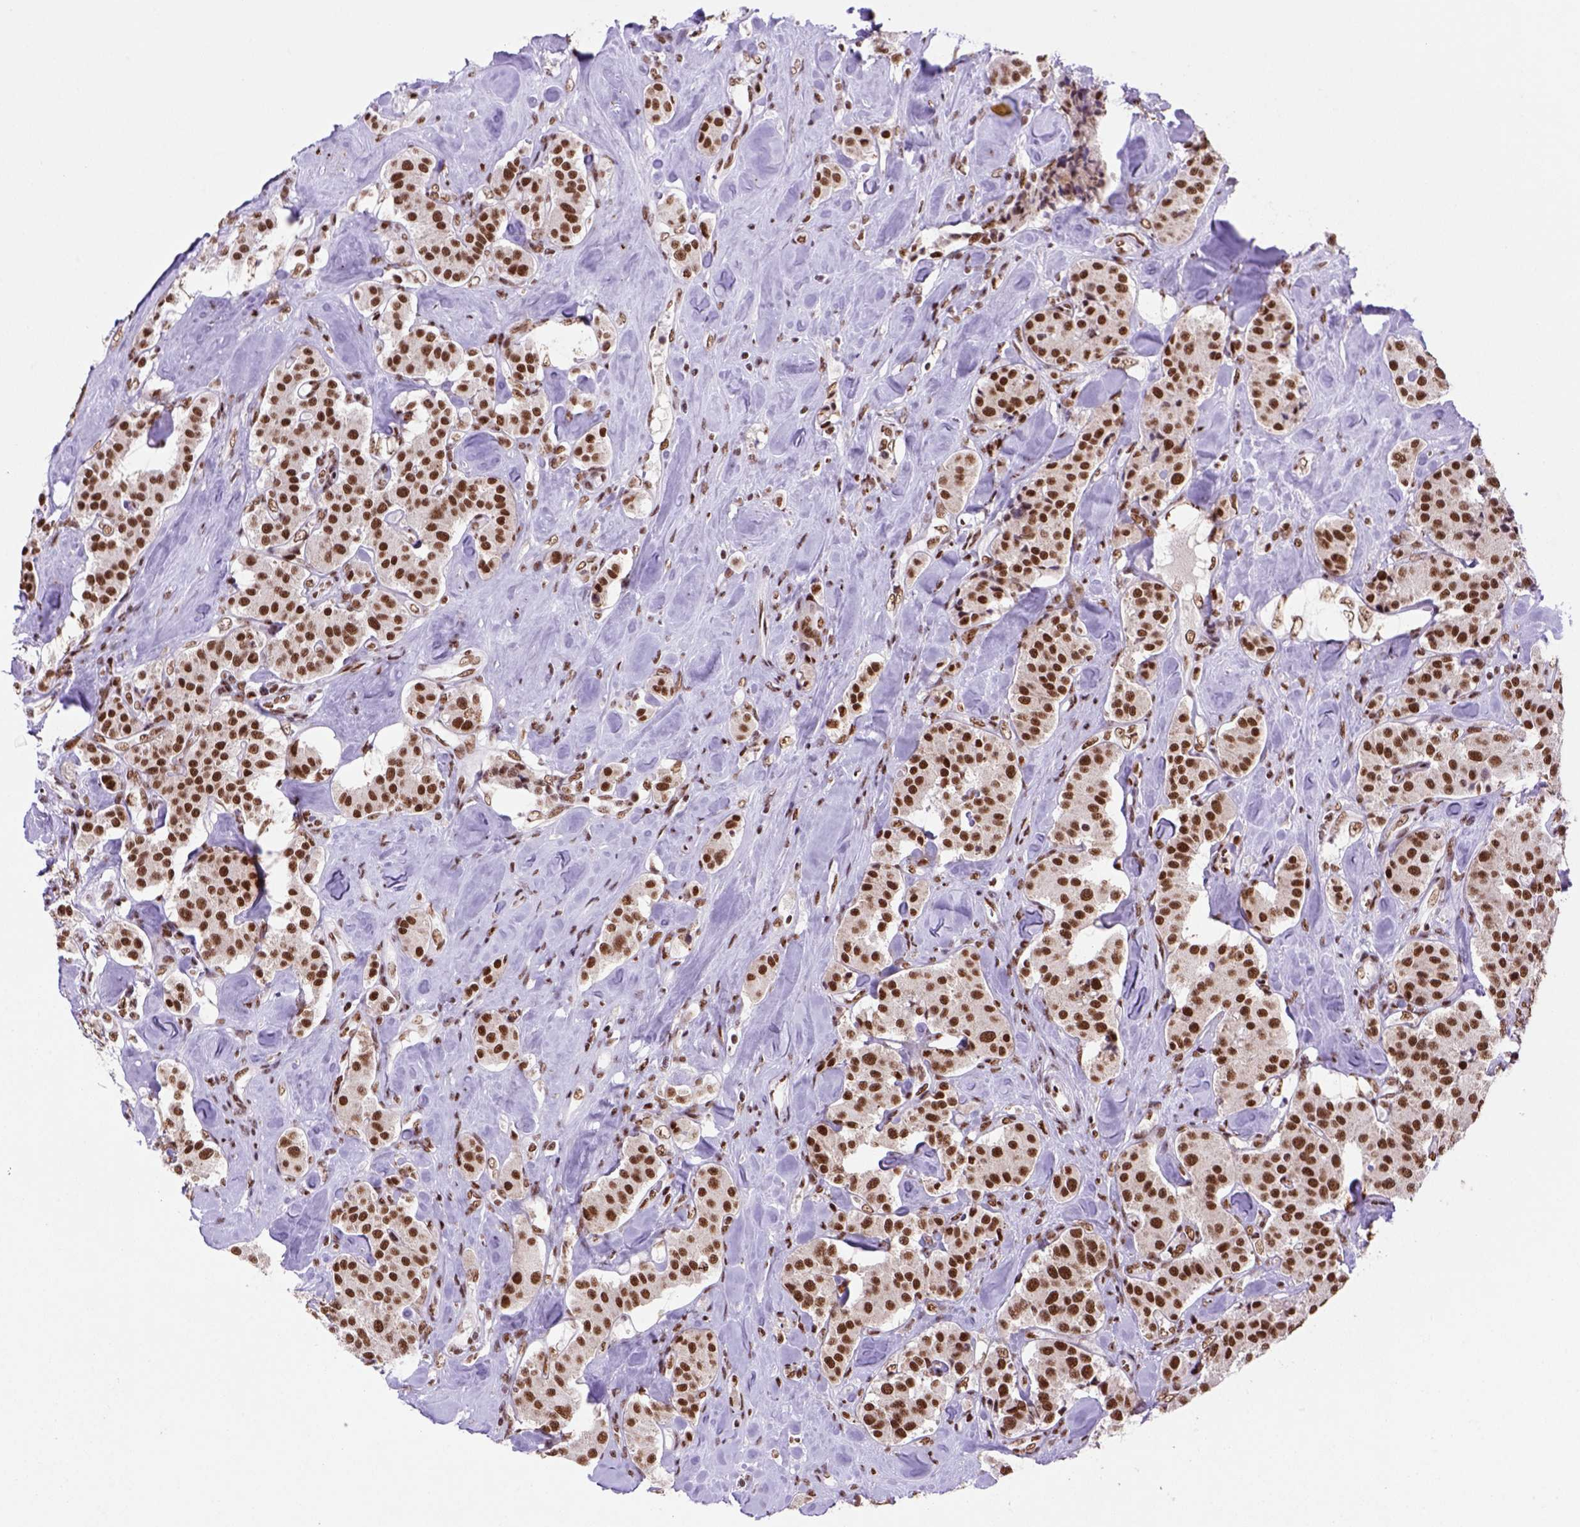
{"staining": {"intensity": "strong", "quantity": ">75%", "location": "nuclear"}, "tissue": "carcinoid", "cell_type": "Tumor cells", "image_type": "cancer", "snomed": [{"axis": "morphology", "description": "Carcinoid, malignant, NOS"}, {"axis": "topography", "description": "Pancreas"}], "caption": "A brown stain highlights strong nuclear positivity of a protein in human malignant carcinoid tumor cells. The protein is stained brown, and the nuclei are stained in blue (DAB (3,3'-diaminobenzidine) IHC with brightfield microscopy, high magnification).", "gene": "NSMCE2", "patient": {"sex": "male", "age": 41}}